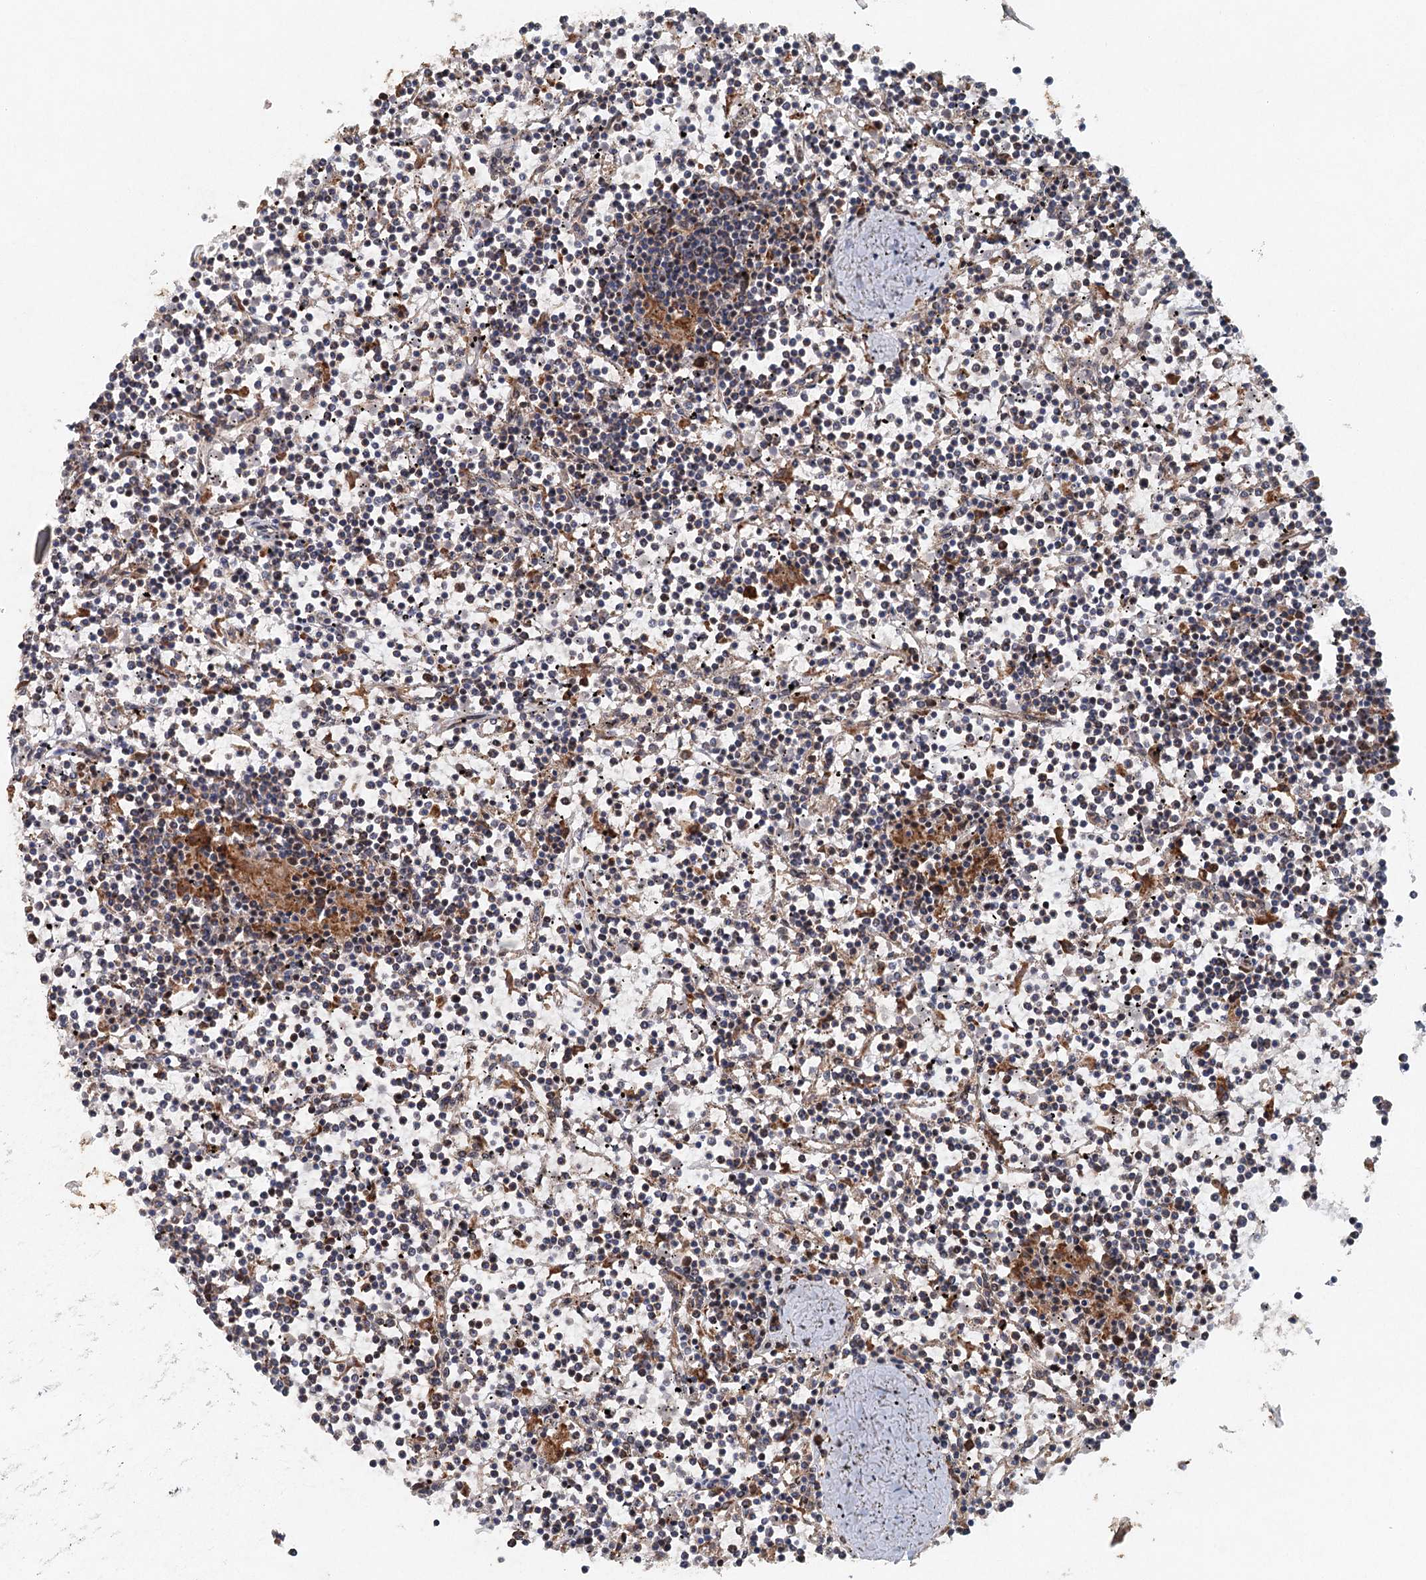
{"staining": {"intensity": "moderate", "quantity": "<25%", "location": "cytoplasmic/membranous"}, "tissue": "lymphoma", "cell_type": "Tumor cells", "image_type": "cancer", "snomed": [{"axis": "morphology", "description": "Malignant lymphoma, non-Hodgkin's type, Low grade"}, {"axis": "topography", "description": "Spleen"}], "caption": "A low amount of moderate cytoplasmic/membranous expression is appreciated in about <25% of tumor cells in low-grade malignant lymphoma, non-Hodgkin's type tissue. The staining was performed using DAB, with brown indicating positive protein expression. Nuclei are stained blue with hematoxylin.", "gene": "SRPX2", "patient": {"sex": "female", "age": 19}}